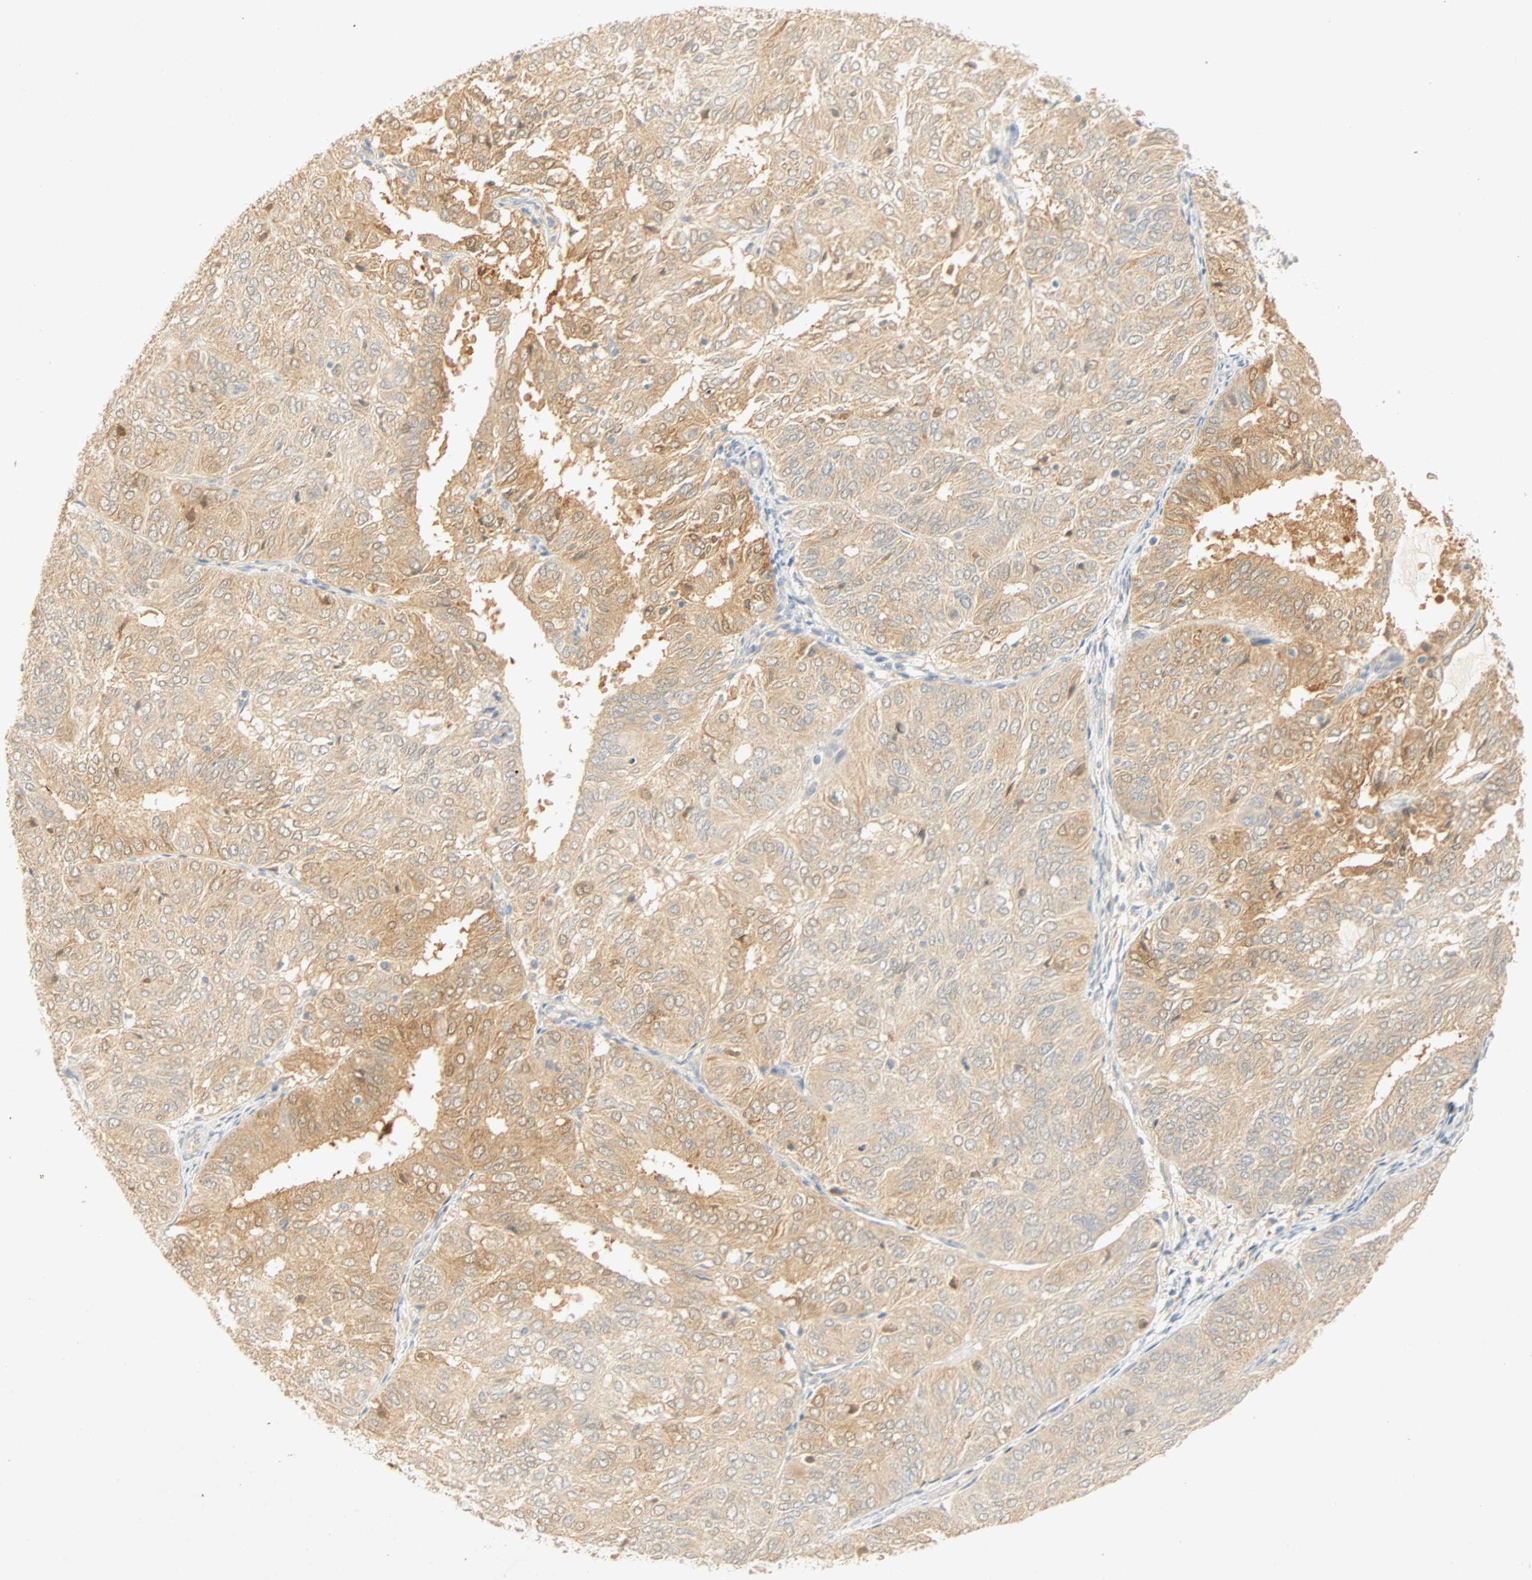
{"staining": {"intensity": "moderate", "quantity": ">75%", "location": "cytoplasmic/membranous"}, "tissue": "endometrial cancer", "cell_type": "Tumor cells", "image_type": "cancer", "snomed": [{"axis": "morphology", "description": "Adenocarcinoma, NOS"}, {"axis": "topography", "description": "Uterus"}], "caption": "This is a photomicrograph of IHC staining of adenocarcinoma (endometrial), which shows moderate positivity in the cytoplasmic/membranous of tumor cells.", "gene": "SELENBP1", "patient": {"sex": "female", "age": 60}}